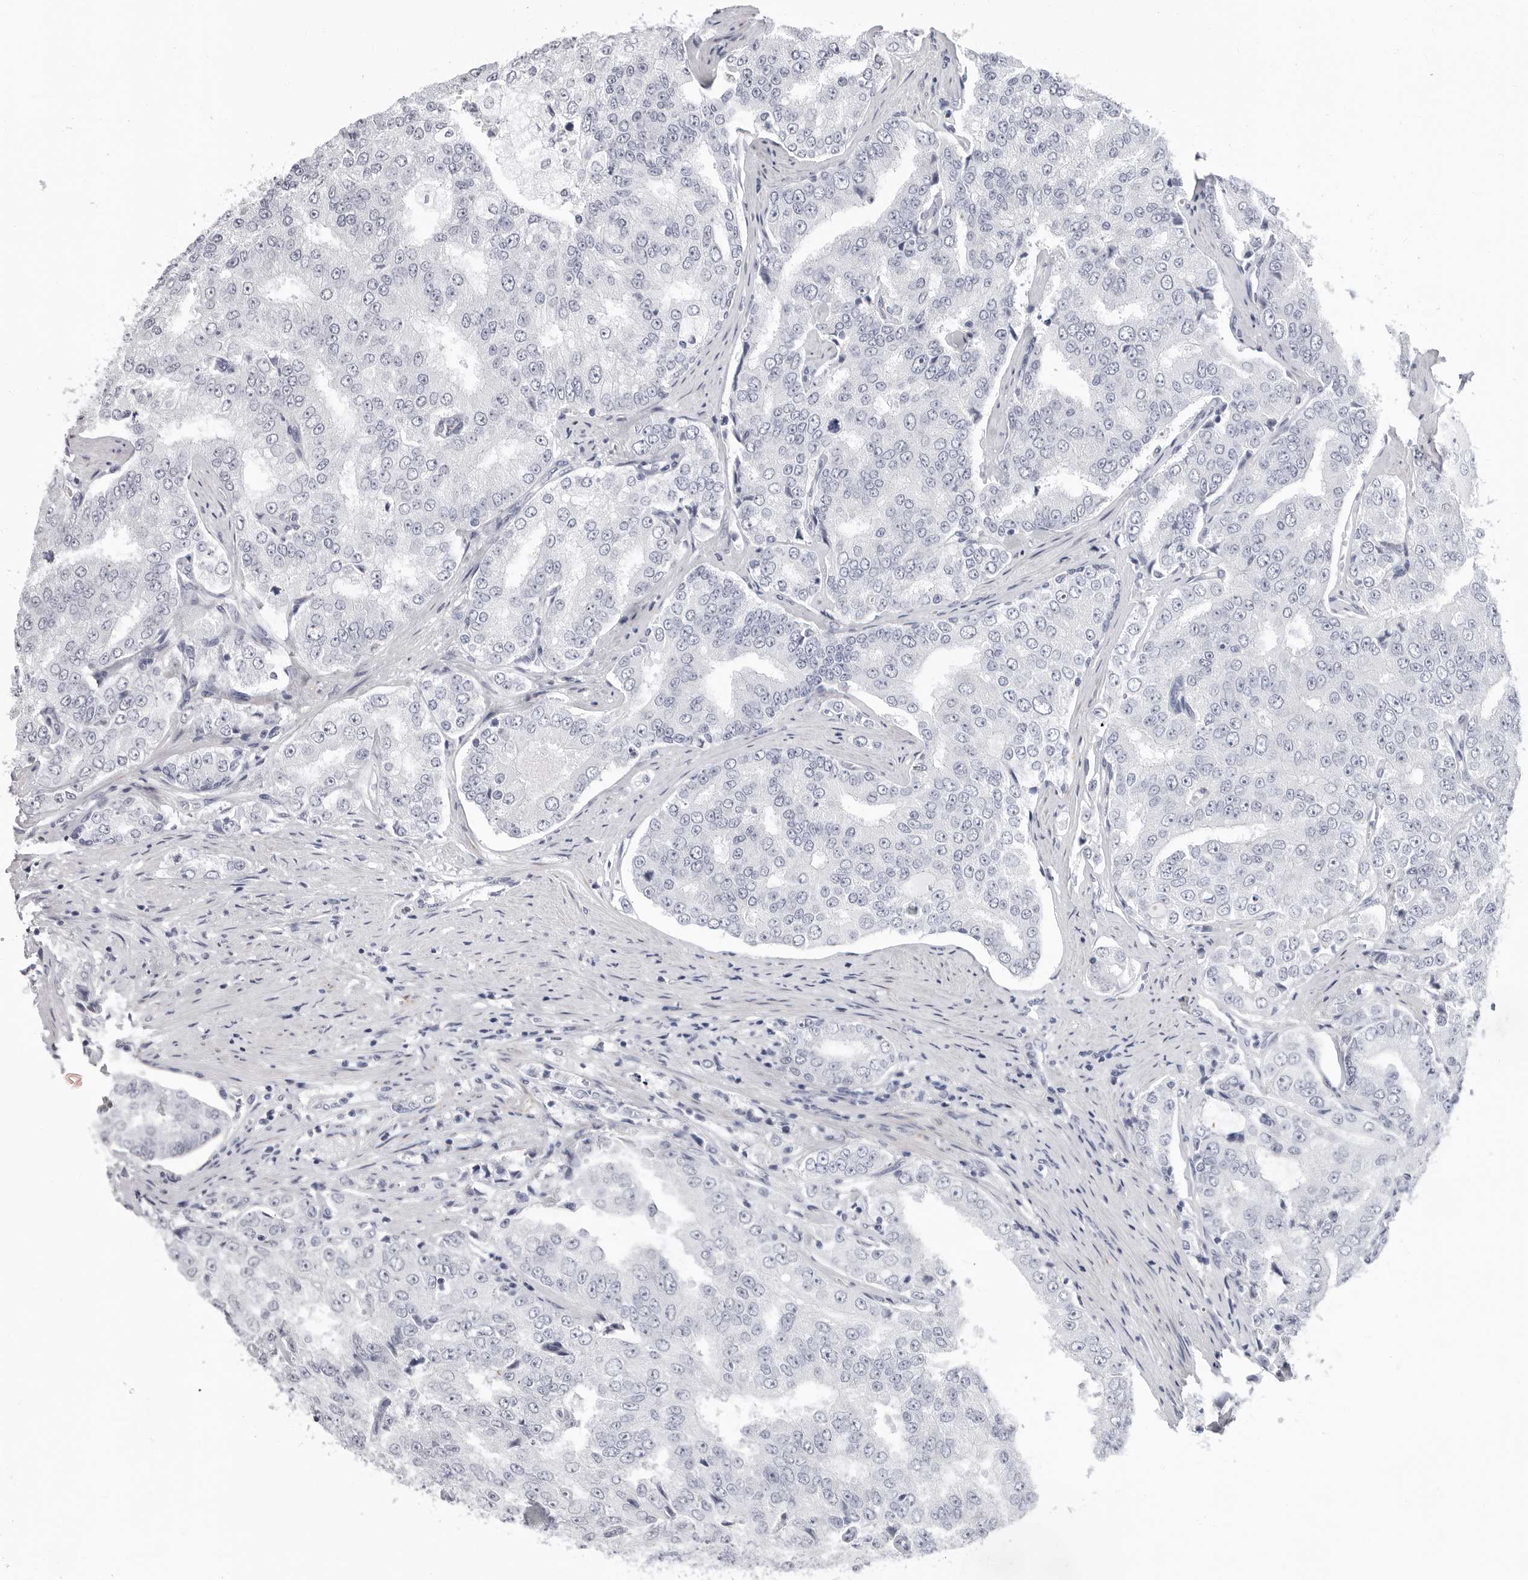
{"staining": {"intensity": "negative", "quantity": "none", "location": "none"}, "tissue": "prostate cancer", "cell_type": "Tumor cells", "image_type": "cancer", "snomed": [{"axis": "morphology", "description": "Adenocarcinoma, High grade"}, {"axis": "topography", "description": "Prostate"}], "caption": "Immunohistochemistry of high-grade adenocarcinoma (prostate) demonstrates no positivity in tumor cells. (Stains: DAB (3,3'-diaminobenzidine) immunohistochemistry (IHC) with hematoxylin counter stain, Microscopy: brightfield microscopy at high magnification).", "gene": "ERICH3", "patient": {"sex": "male", "age": 58}}